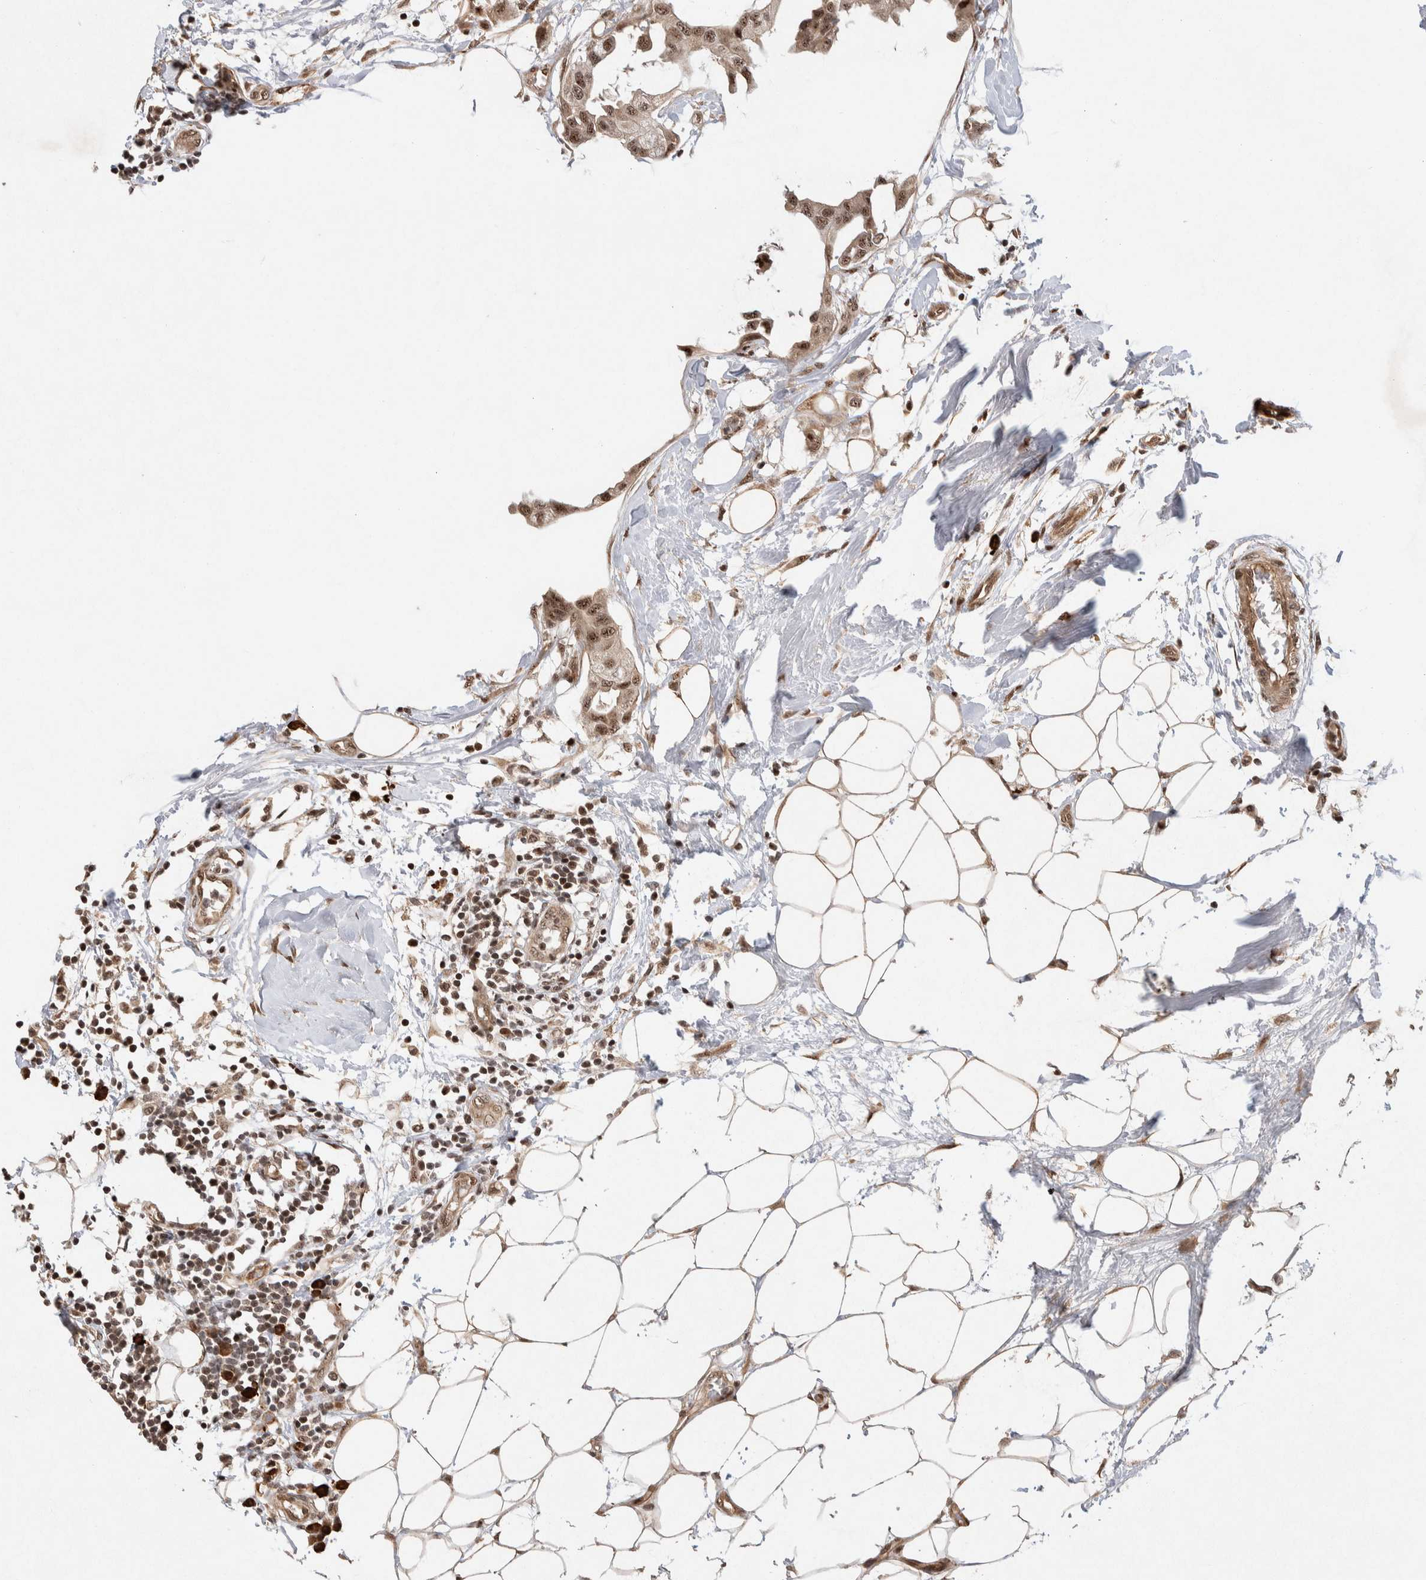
{"staining": {"intensity": "weak", "quantity": ">75%", "location": "cytoplasmic/membranous,nuclear"}, "tissue": "breast cancer", "cell_type": "Tumor cells", "image_type": "cancer", "snomed": [{"axis": "morphology", "description": "Duct carcinoma"}, {"axis": "topography", "description": "Breast"}], "caption": "Intraductal carcinoma (breast) stained with IHC displays weak cytoplasmic/membranous and nuclear positivity in about >75% of tumor cells.", "gene": "TOR1B", "patient": {"sex": "female", "age": 40}}